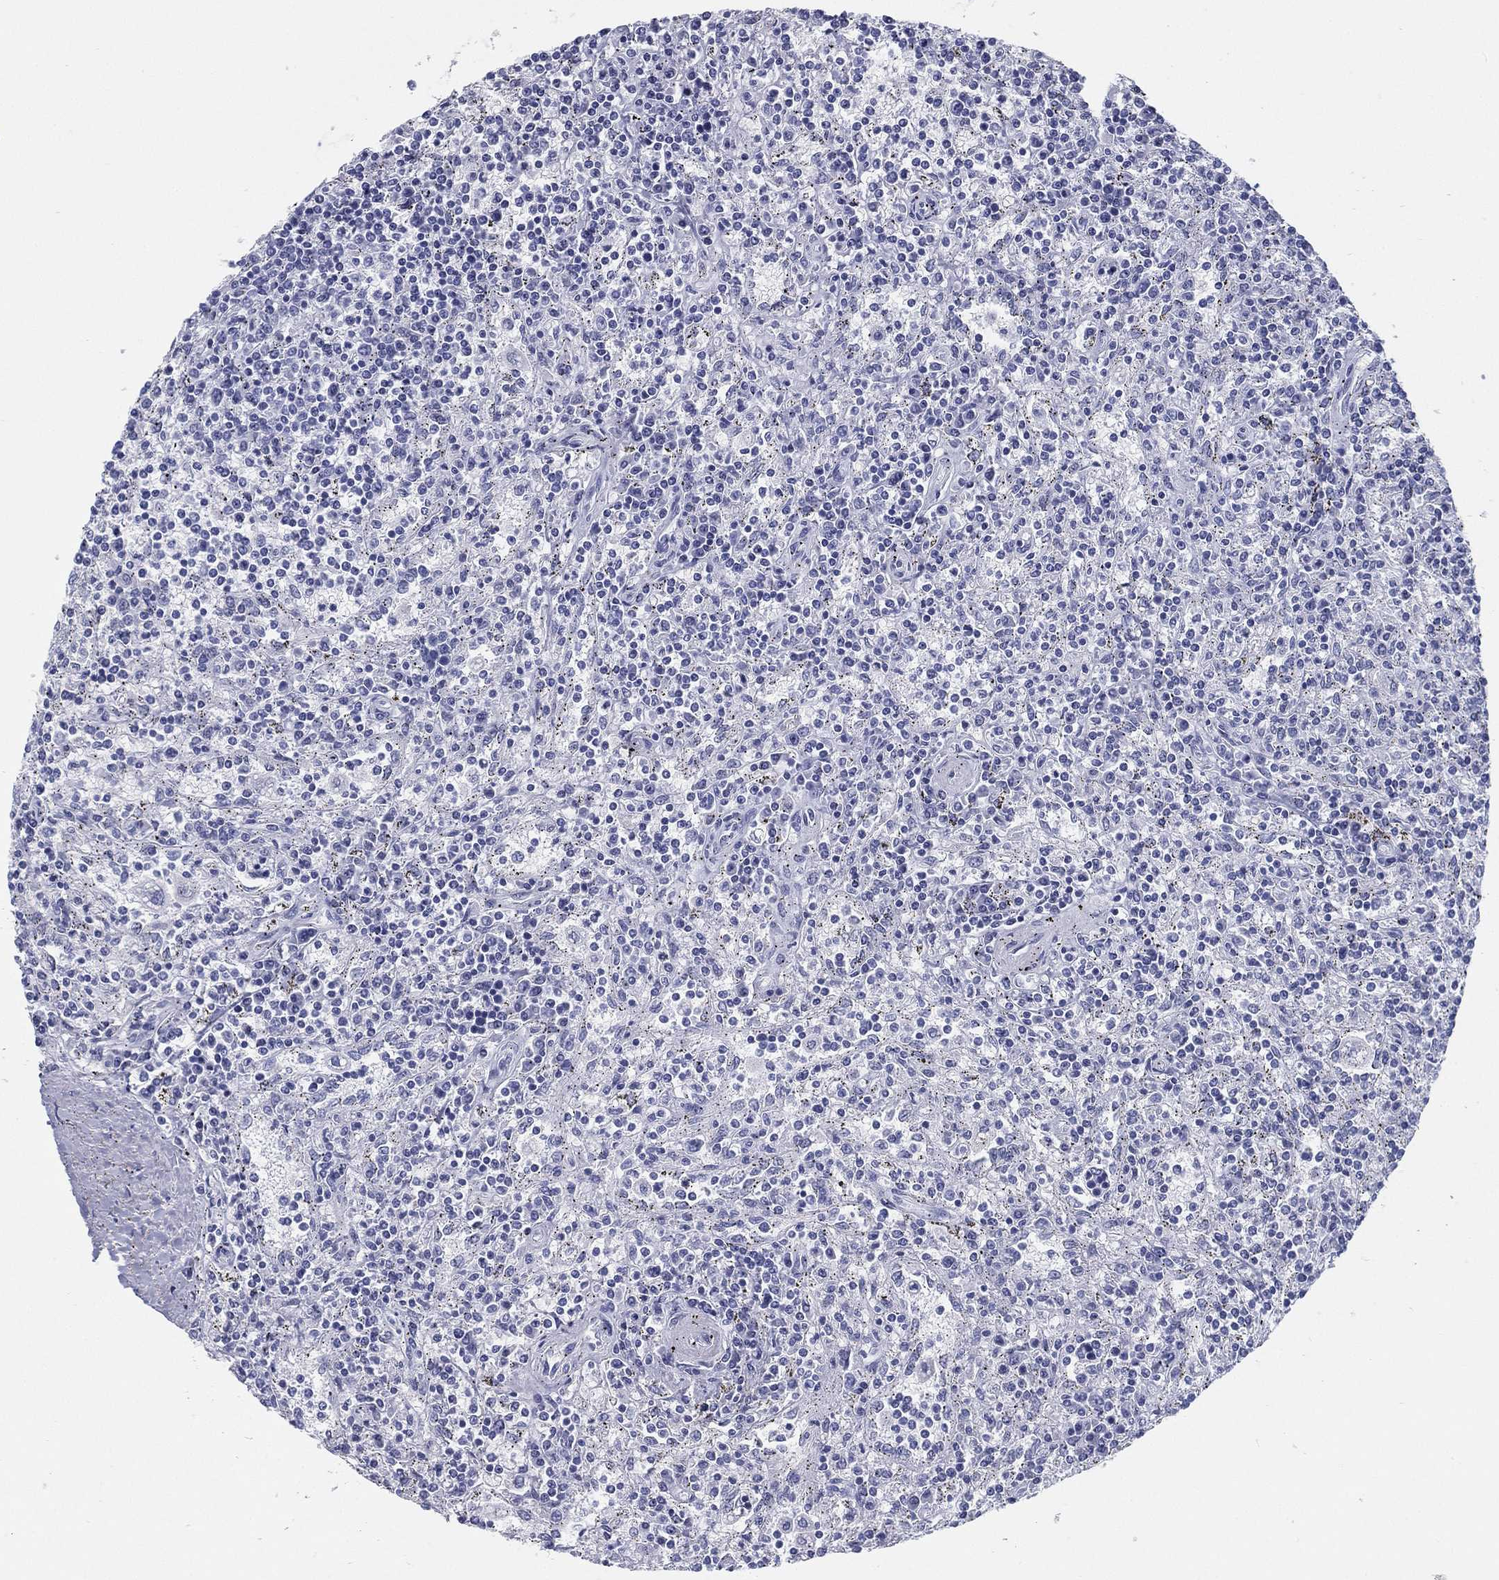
{"staining": {"intensity": "negative", "quantity": "none", "location": "none"}, "tissue": "lymphoma", "cell_type": "Tumor cells", "image_type": "cancer", "snomed": [{"axis": "morphology", "description": "Malignant lymphoma, non-Hodgkin's type, Low grade"}, {"axis": "topography", "description": "Spleen"}], "caption": "Immunohistochemical staining of human low-grade malignant lymphoma, non-Hodgkin's type displays no significant staining in tumor cells.", "gene": "TMEM252", "patient": {"sex": "male", "age": 62}}